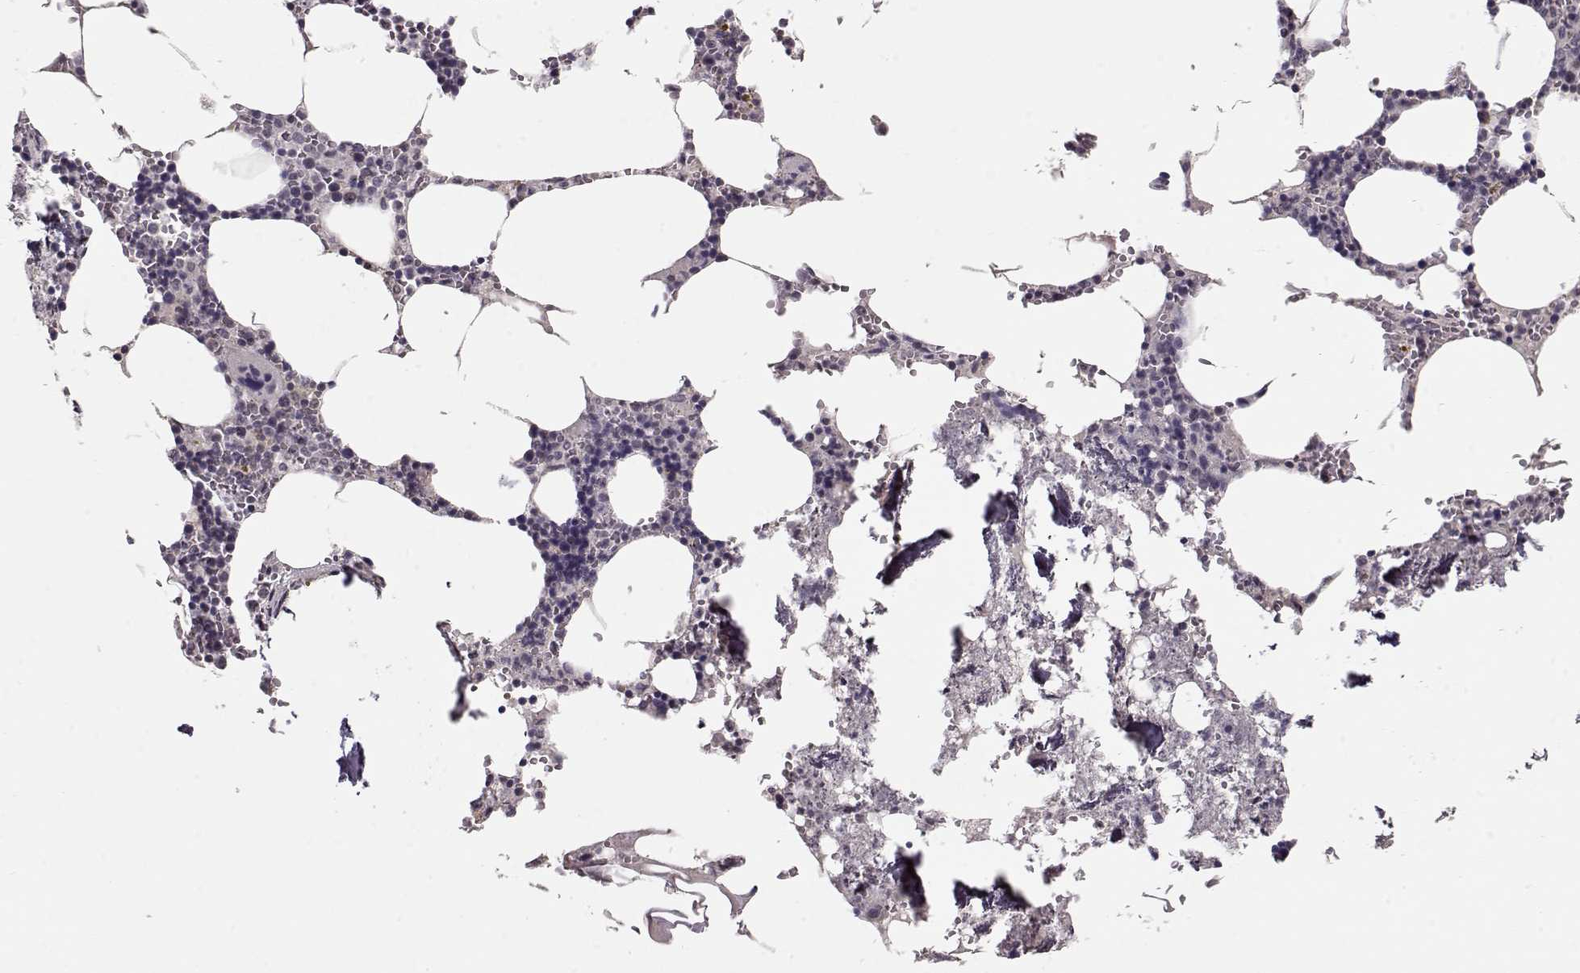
{"staining": {"intensity": "negative", "quantity": "none", "location": "none"}, "tissue": "bone marrow", "cell_type": "Hematopoietic cells", "image_type": "normal", "snomed": [{"axis": "morphology", "description": "Normal tissue, NOS"}, {"axis": "topography", "description": "Bone marrow"}], "caption": "The IHC image has no significant positivity in hematopoietic cells of bone marrow. The staining is performed using DAB brown chromogen with nuclei counter-stained in using hematoxylin.", "gene": "PCP4", "patient": {"sex": "male", "age": 54}}